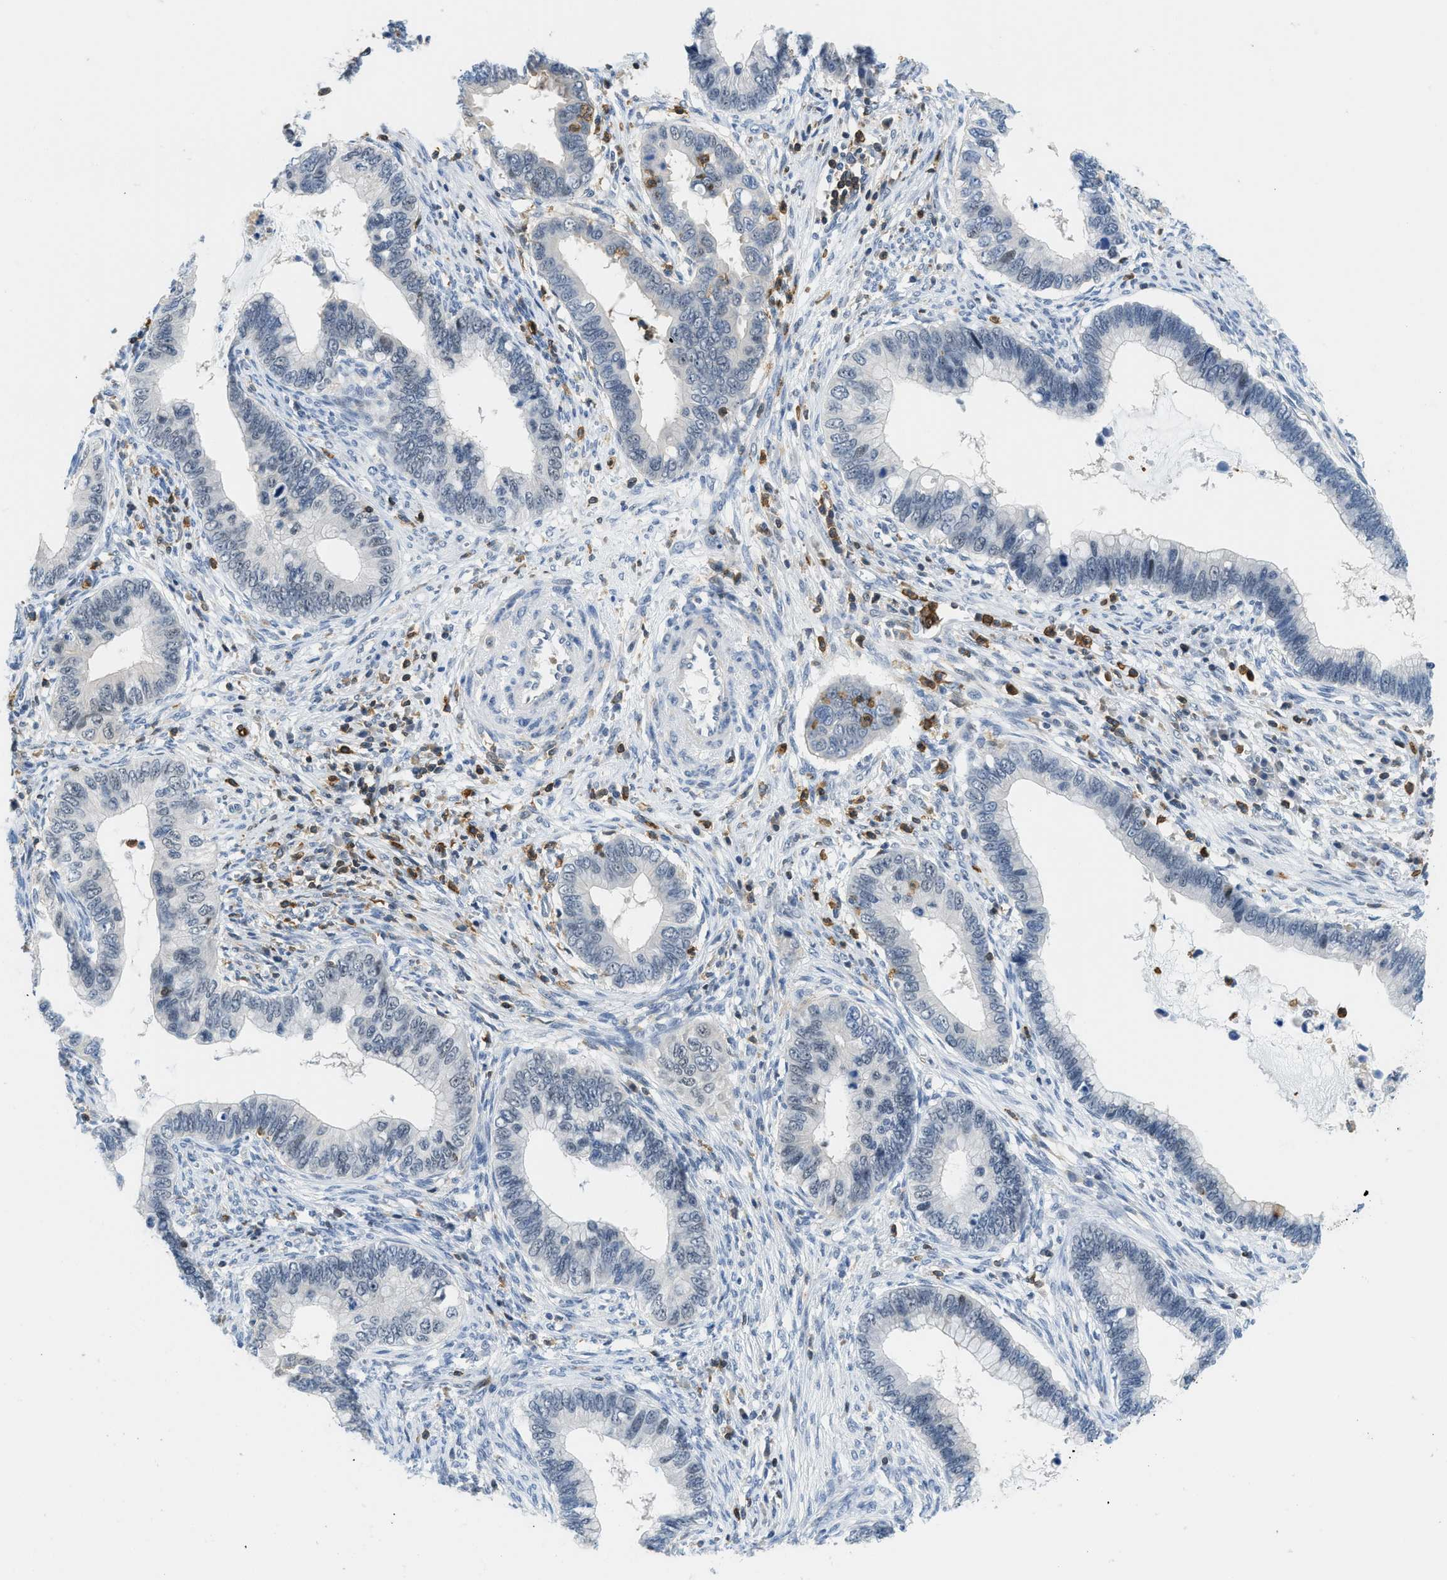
{"staining": {"intensity": "negative", "quantity": "none", "location": "none"}, "tissue": "cervical cancer", "cell_type": "Tumor cells", "image_type": "cancer", "snomed": [{"axis": "morphology", "description": "Adenocarcinoma, NOS"}, {"axis": "topography", "description": "Cervix"}], "caption": "Cervical adenocarcinoma was stained to show a protein in brown. There is no significant expression in tumor cells.", "gene": "FAM151A", "patient": {"sex": "female", "age": 44}}